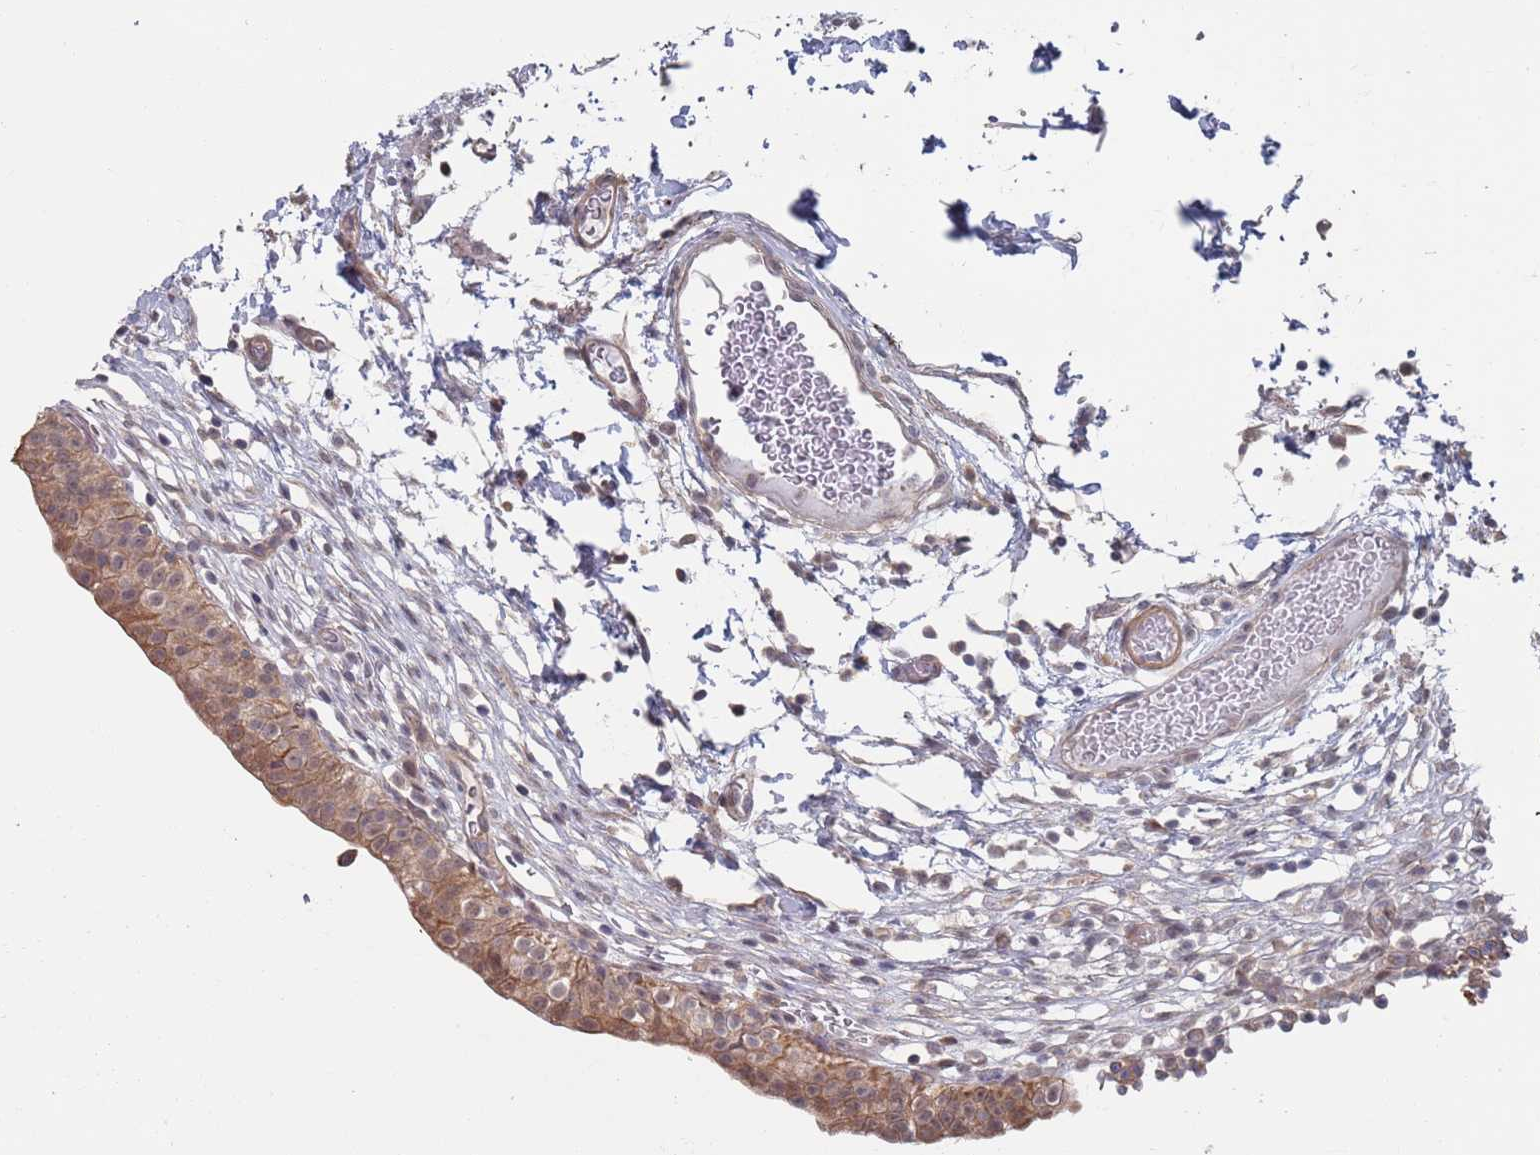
{"staining": {"intensity": "moderate", "quantity": "25%-75%", "location": "cytoplasmic/membranous"}, "tissue": "urinary bladder", "cell_type": "Urothelial cells", "image_type": "normal", "snomed": [{"axis": "morphology", "description": "Normal tissue, NOS"}, {"axis": "topography", "description": "Urinary bladder"}, {"axis": "topography", "description": "Peripheral nerve tissue"}], "caption": "A histopathology image of human urinary bladder stained for a protein displays moderate cytoplasmic/membranous brown staining in urothelial cells. (IHC, brightfield microscopy, high magnification).", "gene": "DGKD", "patient": {"sex": "male", "age": 55}}